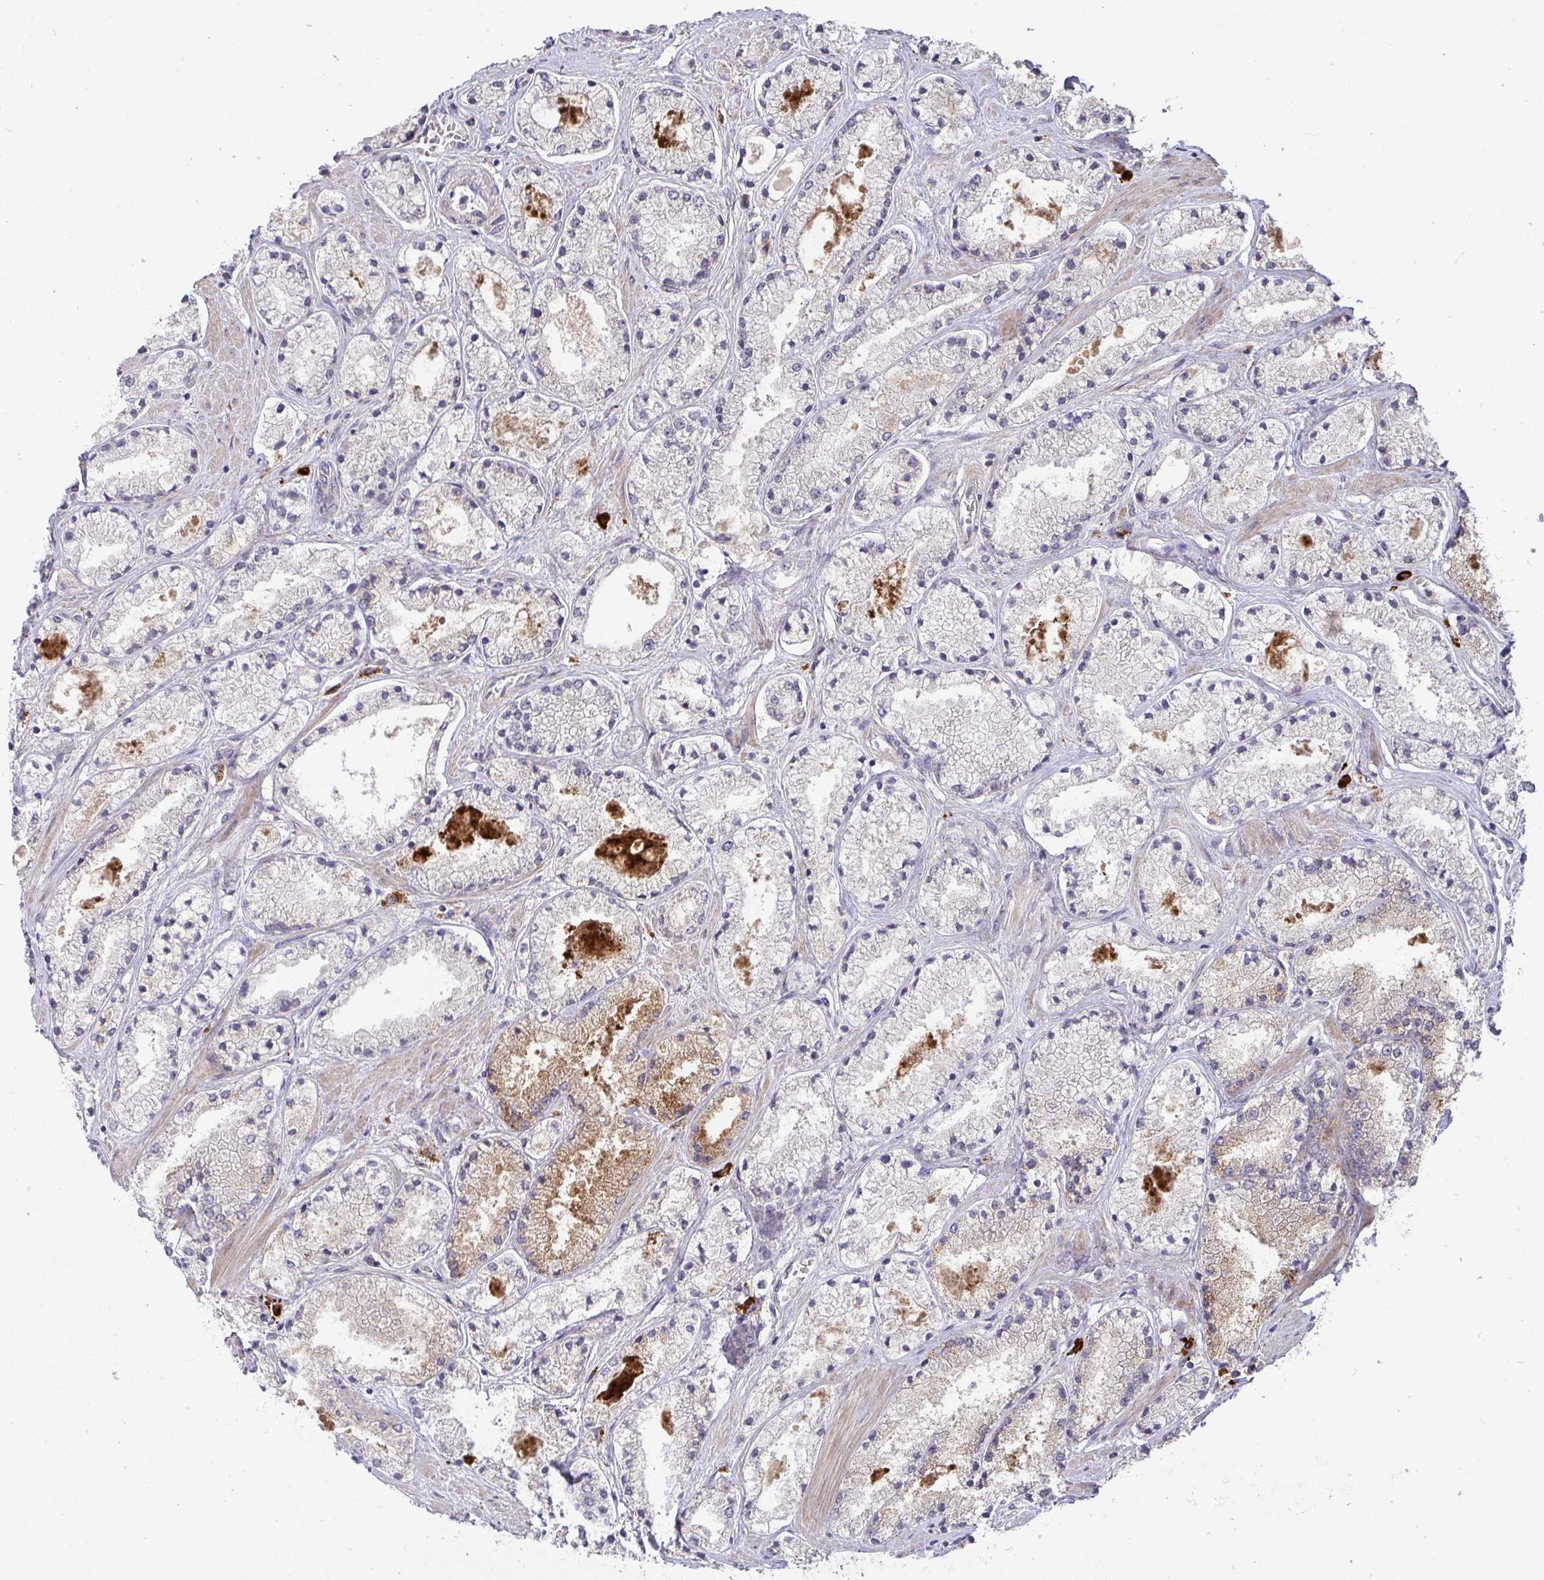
{"staining": {"intensity": "moderate", "quantity": "<25%", "location": "cytoplasmic/membranous"}, "tissue": "prostate cancer", "cell_type": "Tumor cells", "image_type": "cancer", "snomed": [{"axis": "morphology", "description": "Adenocarcinoma, High grade"}, {"axis": "topography", "description": "Prostate"}], "caption": "Prostate adenocarcinoma (high-grade) stained with immunohistochemistry displays moderate cytoplasmic/membranous positivity in approximately <25% of tumor cells.", "gene": "SH2D1B", "patient": {"sex": "male", "age": 63}}